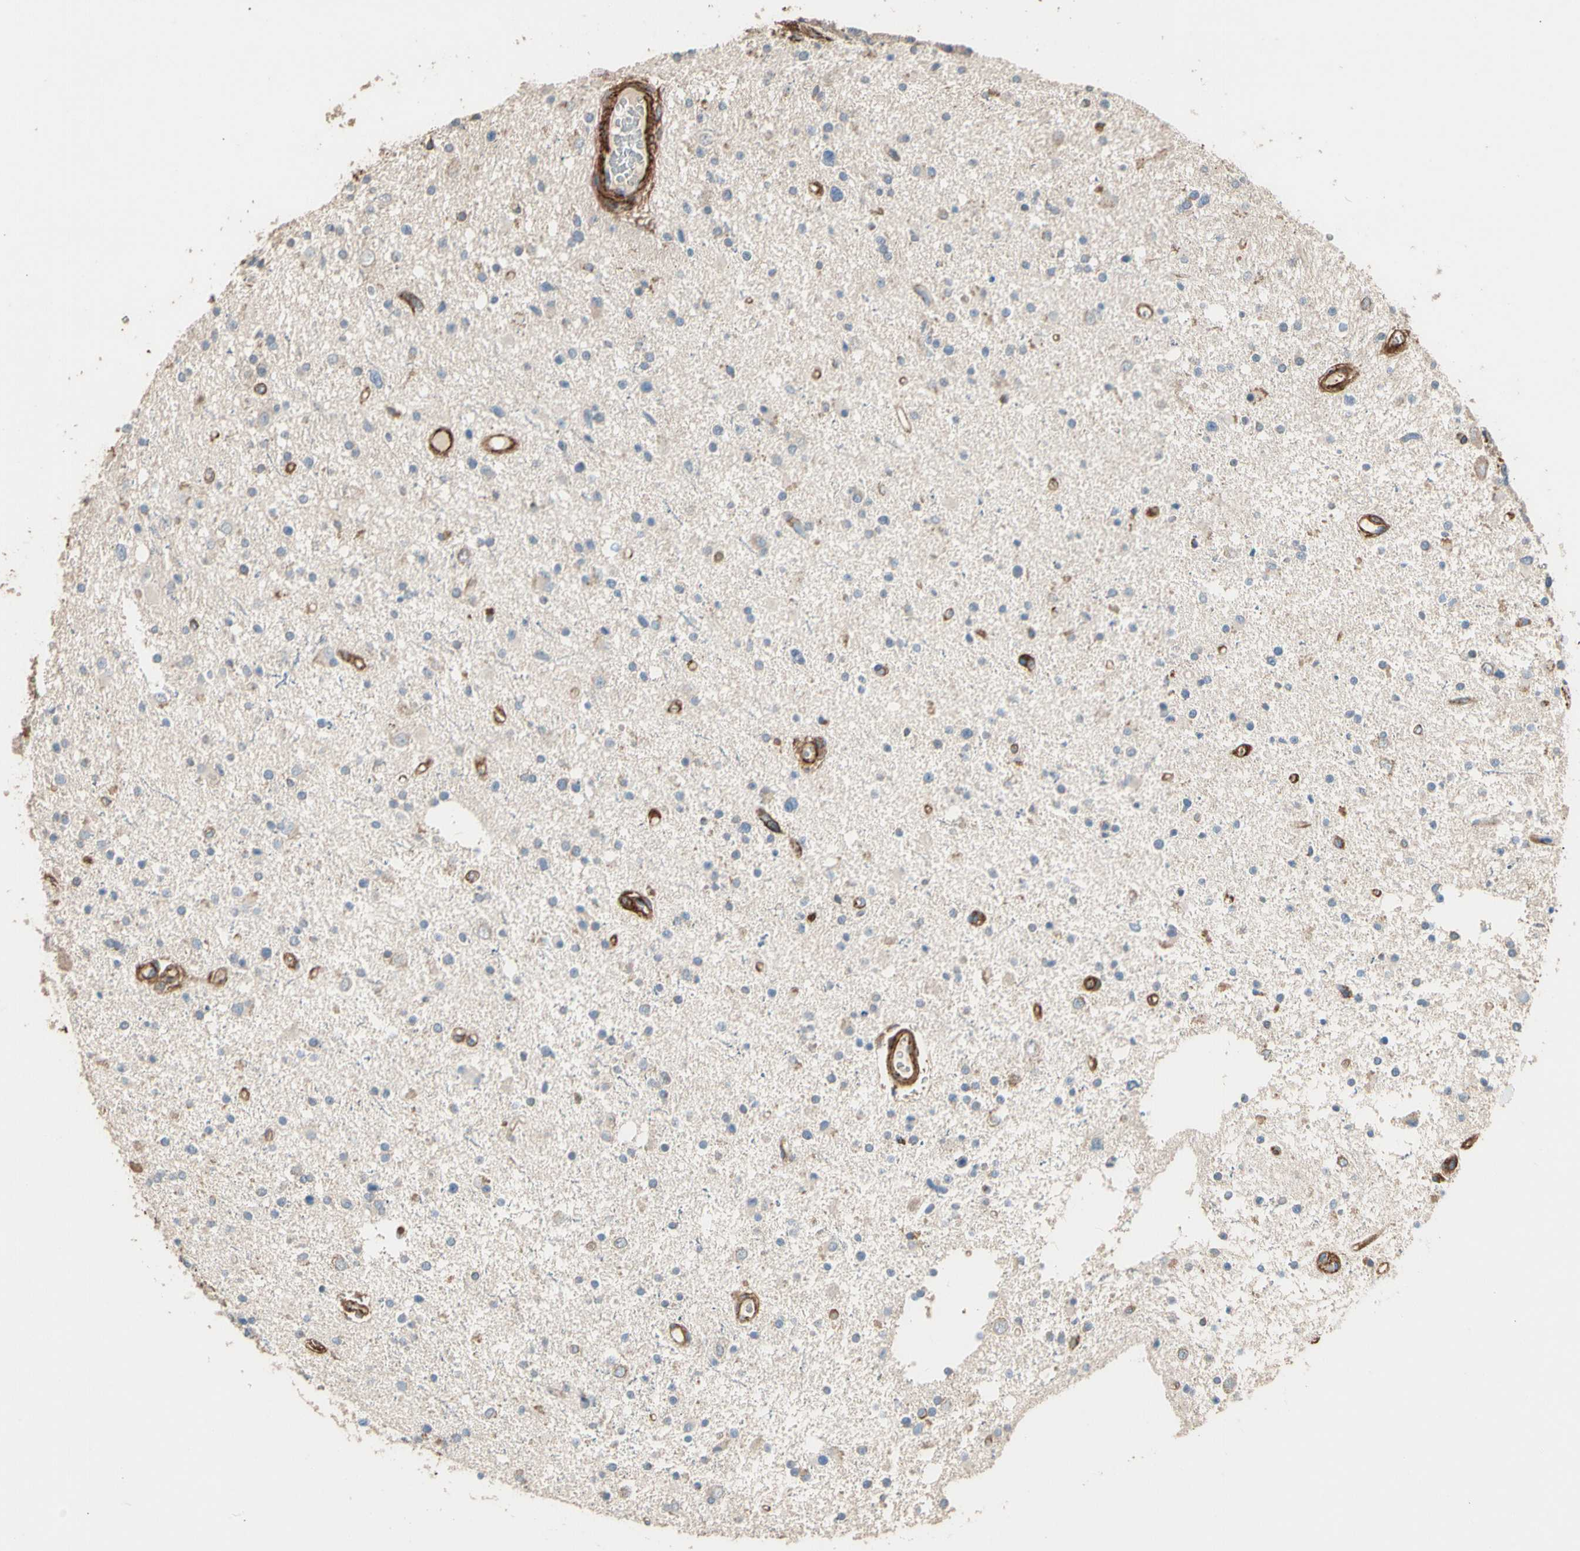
{"staining": {"intensity": "moderate", "quantity": "<25%", "location": "cytoplasmic/membranous"}, "tissue": "glioma", "cell_type": "Tumor cells", "image_type": "cancer", "snomed": [{"axis": "morphology", "description": "Glioma, malignant, High grade"}, {"axis": "topography", "description": "Brain"}], "caption": "Immunohistochemistry of glioma demonstrates low levels of moderate cytoplasmic/membranous staining in about <25% of tumor cells. (DAB IHC with brightfield microscopy, high magnification).", "gene": "SUSD2", "patient": {"sex": "male", "age": 33}}